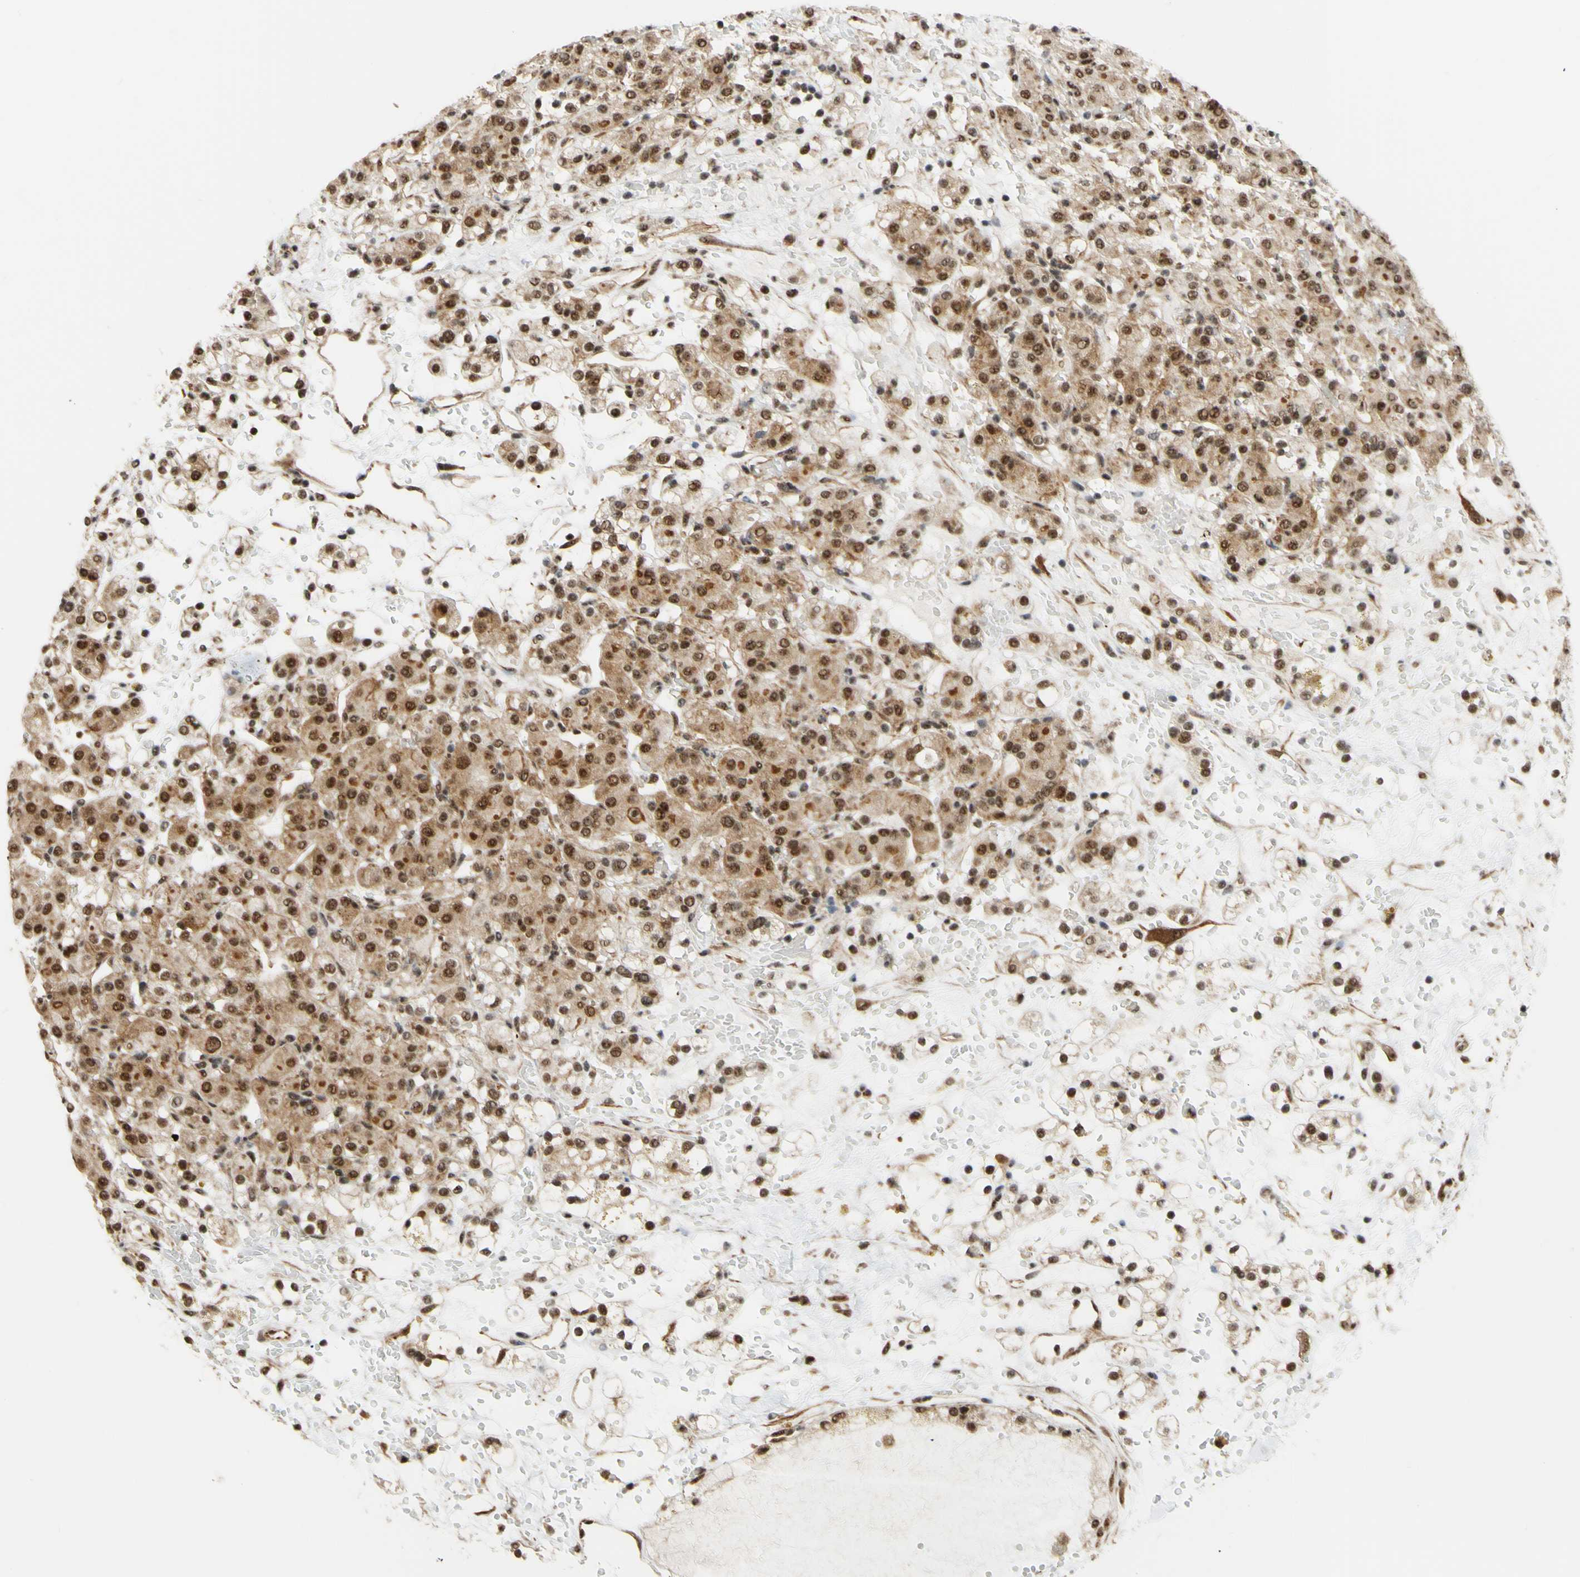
{"staining": {"intensity": "moderate", "quantity": ">75%", "location": "nuclear"}, "tissue": "renal cancer", "cell_type": "Tumor cells", "image_type": "cancer", "snomed": [{"axis": "morphology", "description": "Adenocarcinoma, NOS"}, {"axis": "topography", "description": "Kidney"}], "caption": "A brown stain shows moderate nuclear staining of a protein in human renal cancer tumor cells.", "gene": "SAP18", "patient": {"sex": "male", "age": 61}}